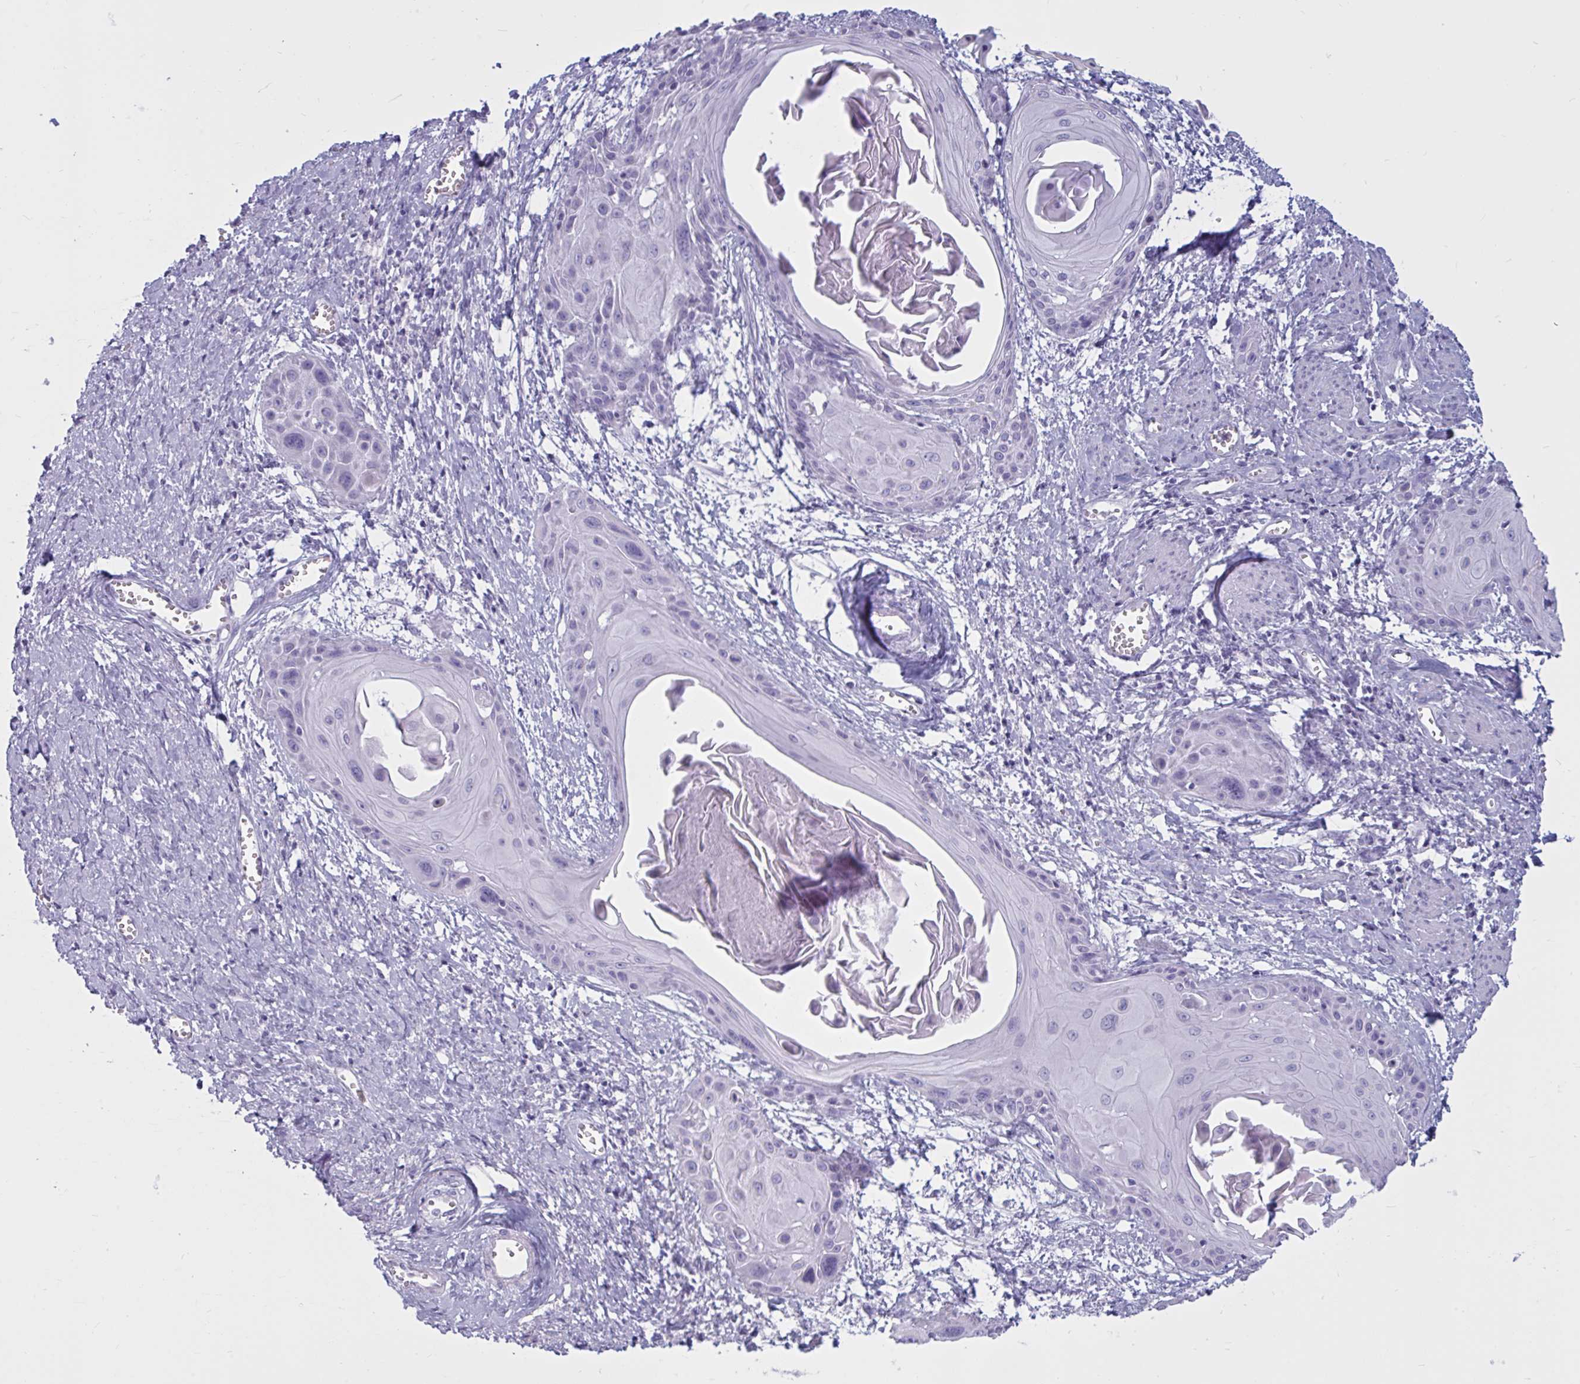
{"staining": {"intensity": "negative", "quantity": "none", "location": "none"}, "tissue": "cervical cancer", "cell_type": "Tumor cells", "image_type": "cancer", "snomed": [{"axis": "morphology", "description": "Squamous cell carcinoma, NOS"}, {"axis": "topography", "description": "Cervix"}], "caption": "Histopathology image shows no protein staining in tumor cells of cervical cancer (squamous cell carcinoma) tissue.", "gene": "BBS10", "patient": {"sex": "female", "age": 57}}